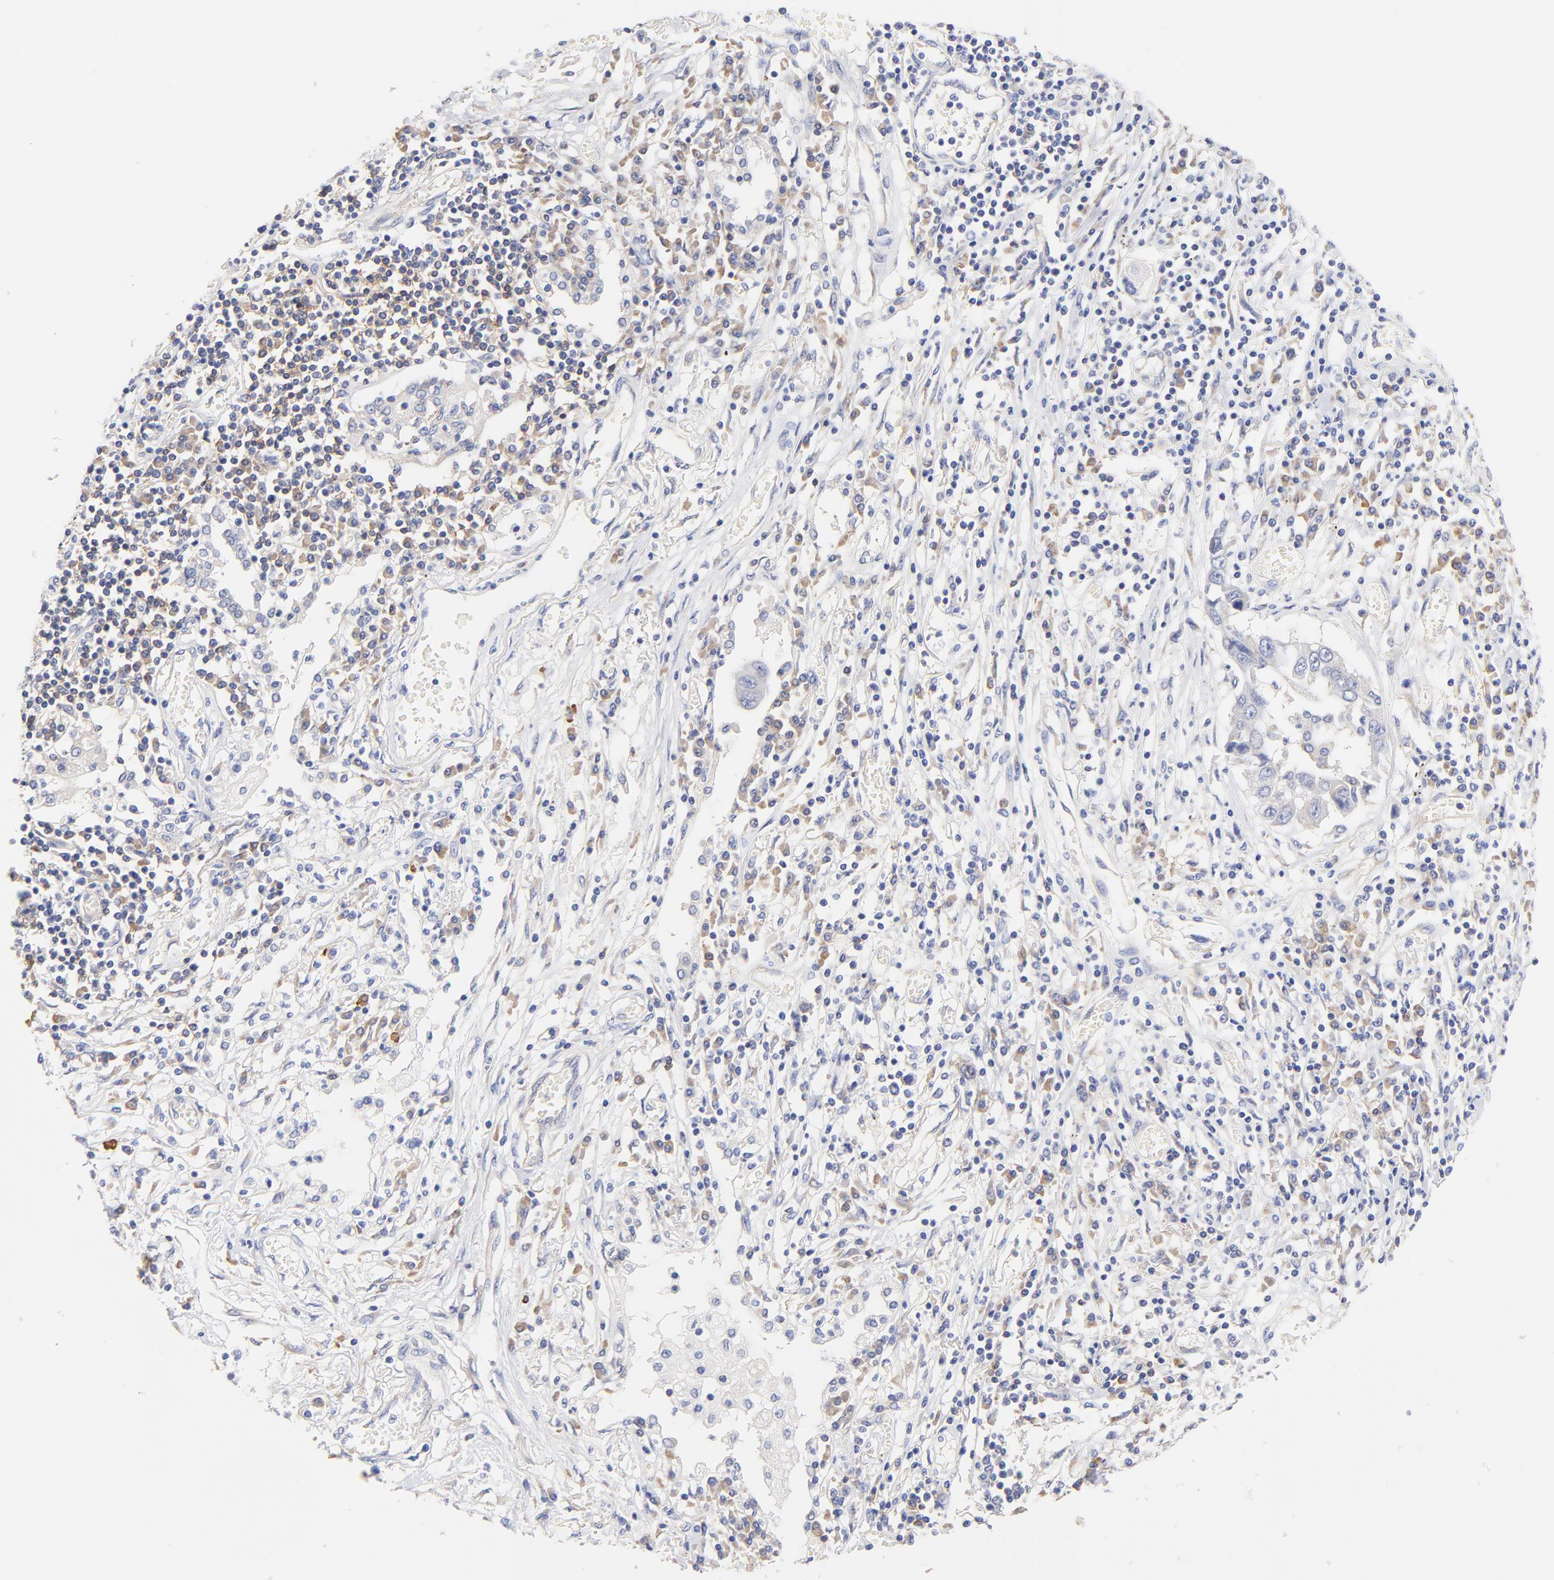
{"staining": {"intensity": "negative", "quantity": "none", "location": "none"}, "tissue": "lung cancer", "cell_type": "Tumor cells", "image_type": "cancer", "snomed": [{"axis": "morphology", "description": "Squamous cell carcinoma, NOS"}, {"axis": "topography", "description": "Lung"}], "caption": "IHC photomicrograph of neoplastic tissue: squamous cell carcinoma (lung) stained with DAB exhibits no significant protein positivity in tumor cells.", "gene": "TNFRSF13C", "patient": {"sex": "male", "age": 71}}